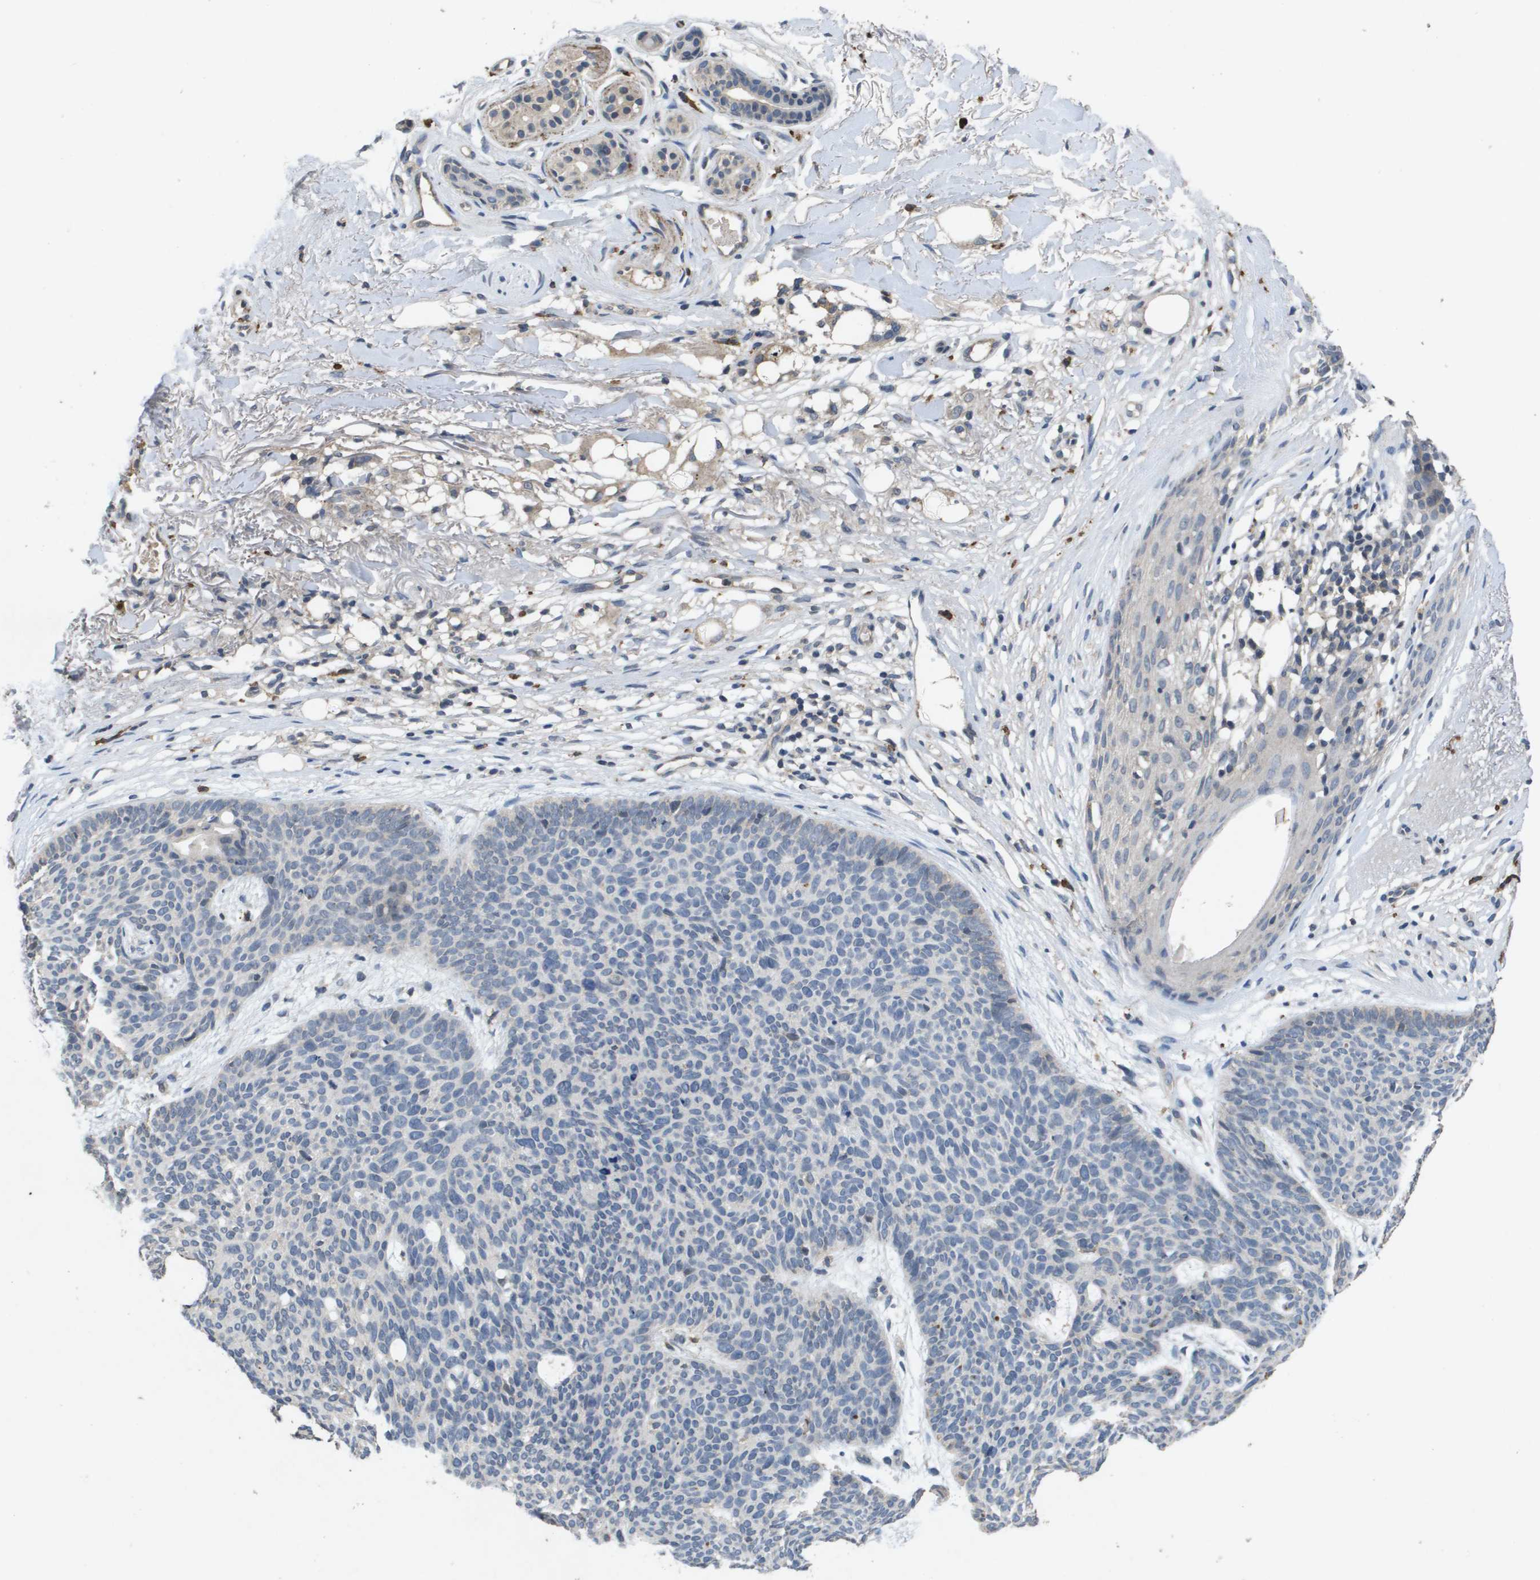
{"staining": {"intensity": "negative", "quantity": "none", "location": "none"}, "tissue": "skin cancer", "cell_type": "Tumor cells", "image_type": "cancer", "snomed": [{"axis": "morphology", "description": "Normal tissue, NOS"}, {"axis": "morphology", "description": "Basal cell carcinoma"}, {"axis": "topography", "description": "Skin"}], "caption": "This is an IHC micrograph of human skin cancer (basal cell carcinoma). There is no expression in tumor cells.", "gene": "PROC", "patient": {"sex": "female", "age": 70}}